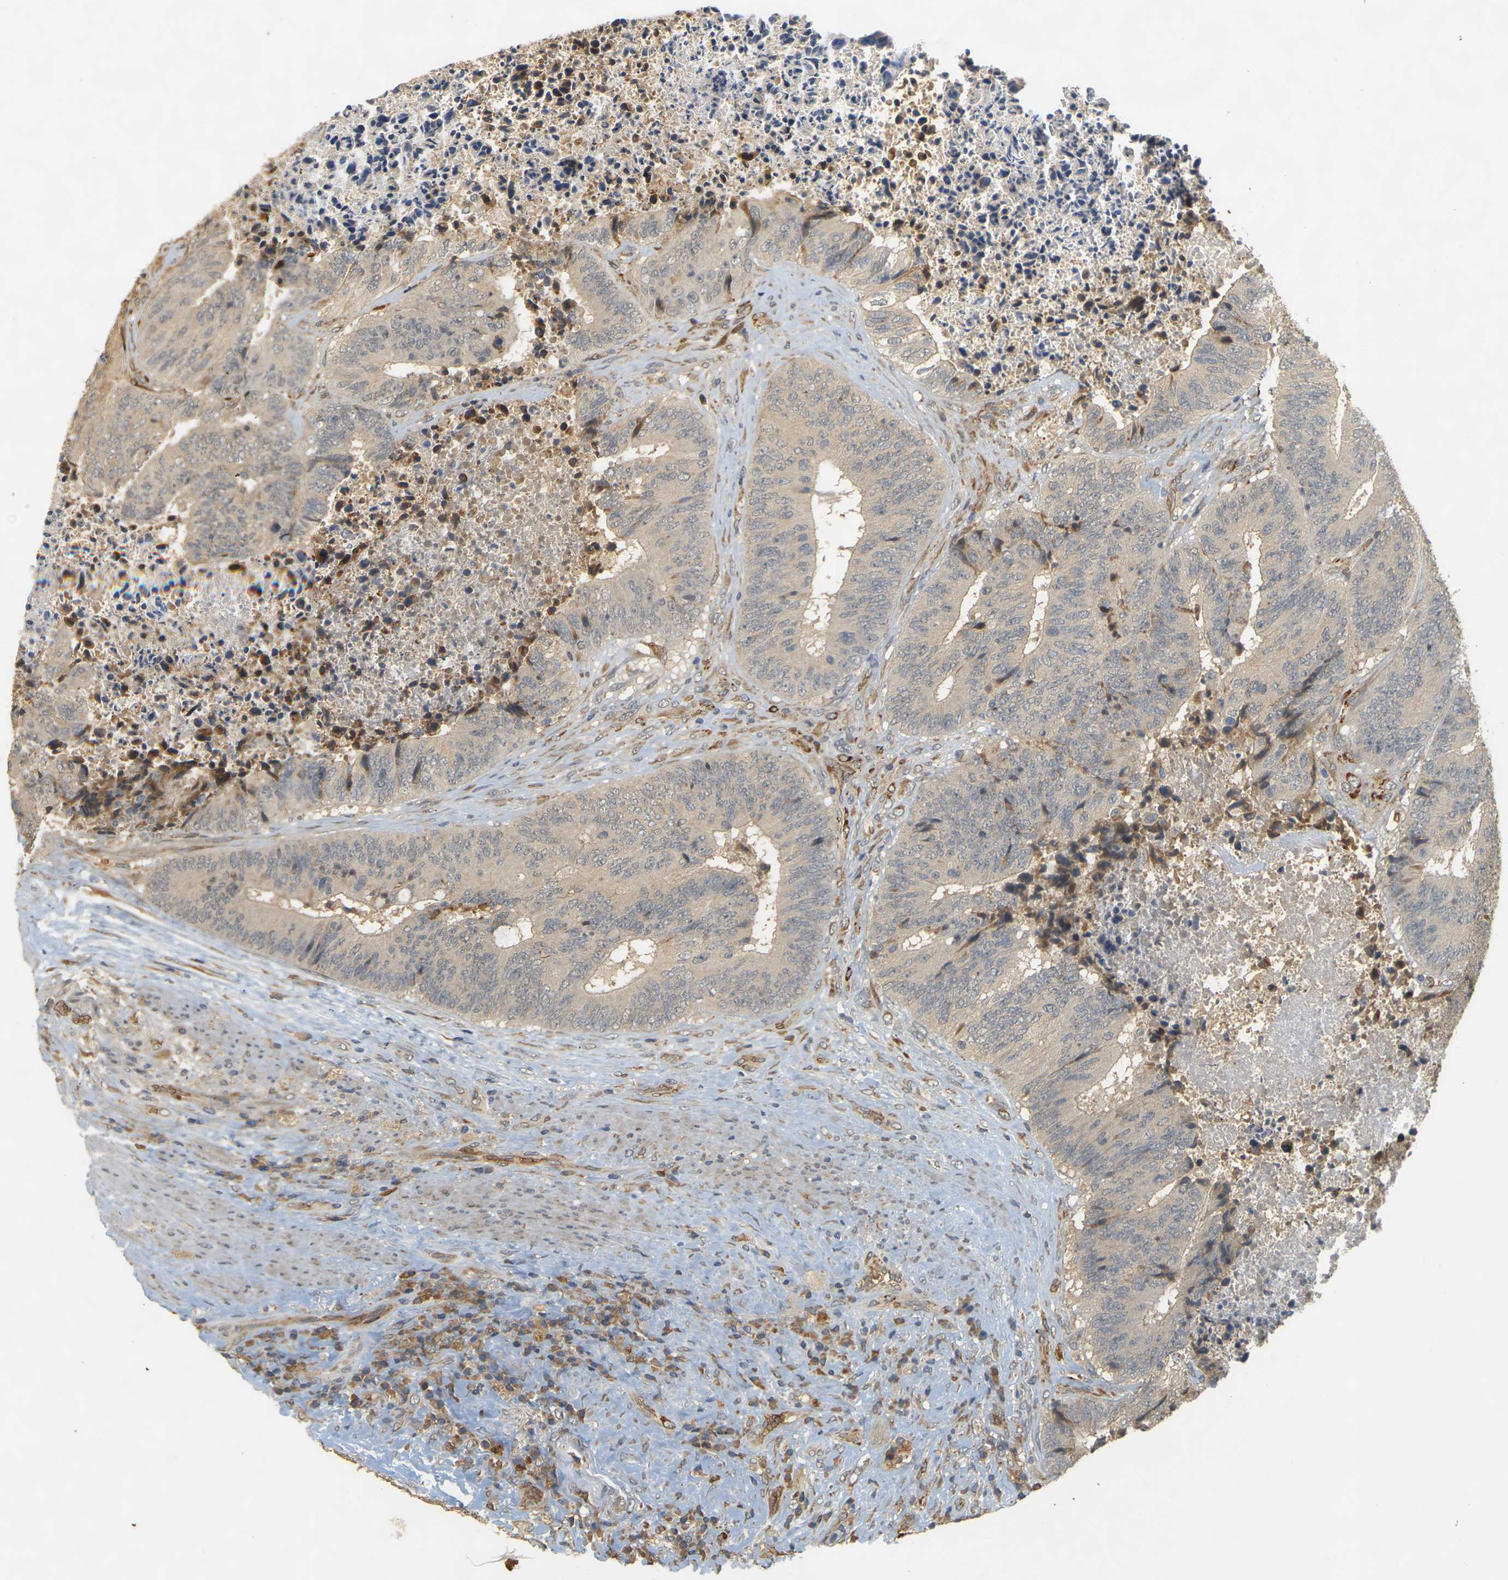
{"staining": {"intensity": "moderate", "quantity": "25%-75%", "location": "cytoplasmic/membranous"}, "tissue": "colorectal cancer", "cell_type": "Tumor cells", "image_type": "cancer", "snomed": [{"axis": "morphology", "description": "Adenocarcinoma, NOS"}, {"axis": "topography", "description": "Rectum"}], "caption": "An IHC histopathology image of tumor tissue is shown. Protein staining in brown highlights moderate cytoplasmic/membranous positivity in colorectal cancer within tumor cells.", "gene": "MEGF9", "patient": {"sex": "male", "age": 72}}